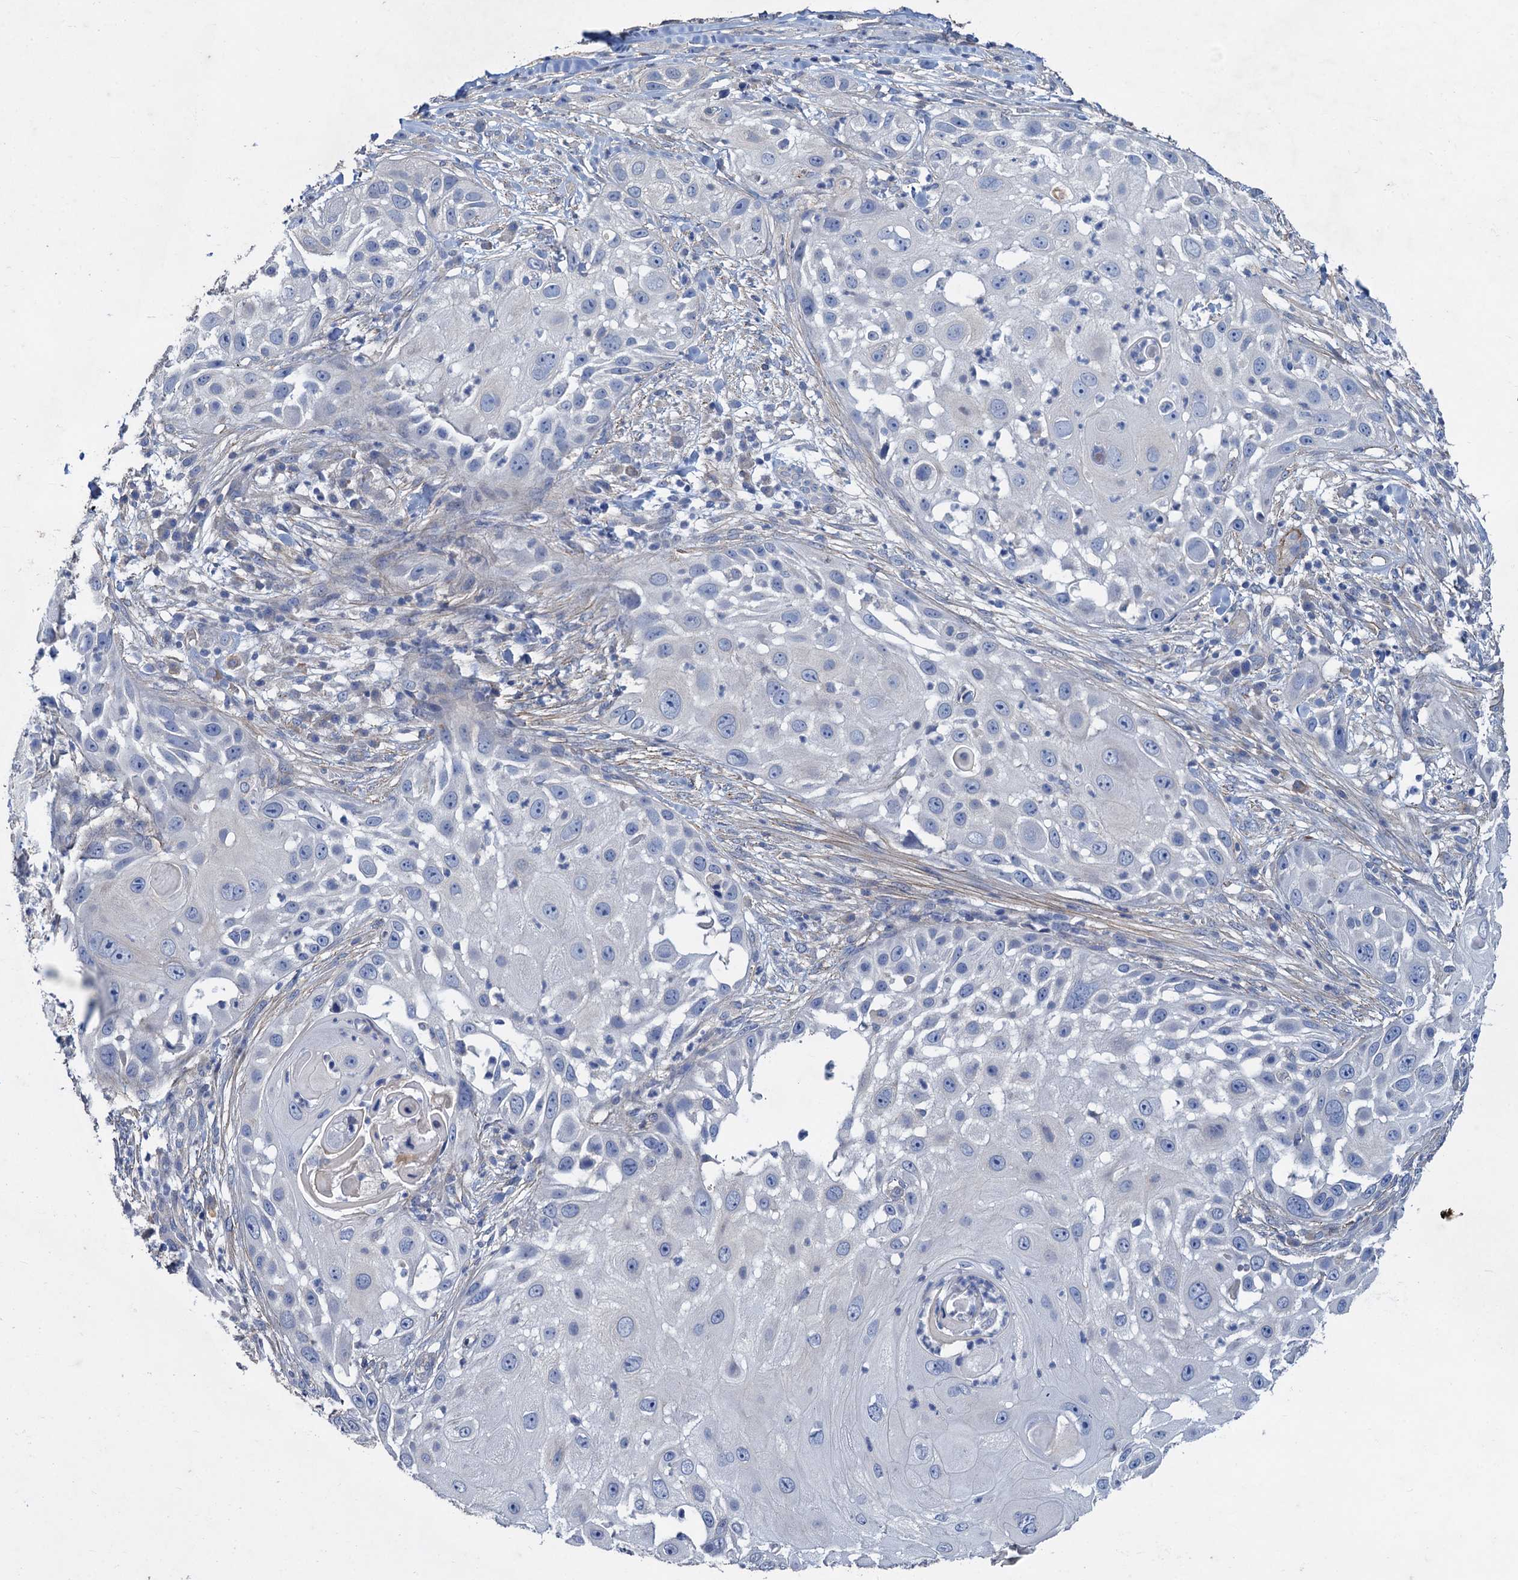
{"staining": {"intensity": "negative", "quantity": "none", "location": "none"}, "tissue": "skin cancer", "cell_type": "Tumor cells", "image_type": "cancer", "snomed": [{"axis": "morphology", "description": "Squamous cell carcinoma, NOS"}, {"axis": "topography", "description": "Skin"}], "caption": "DAB (3,3'-diaminobenzidine) immunohistochemical staining of human squamous cell carcinoma (skin) demonstrates no significant staining in tumor cells.", "gene": "SMCO3", "patient": {"sex": "female", "age": 44}}